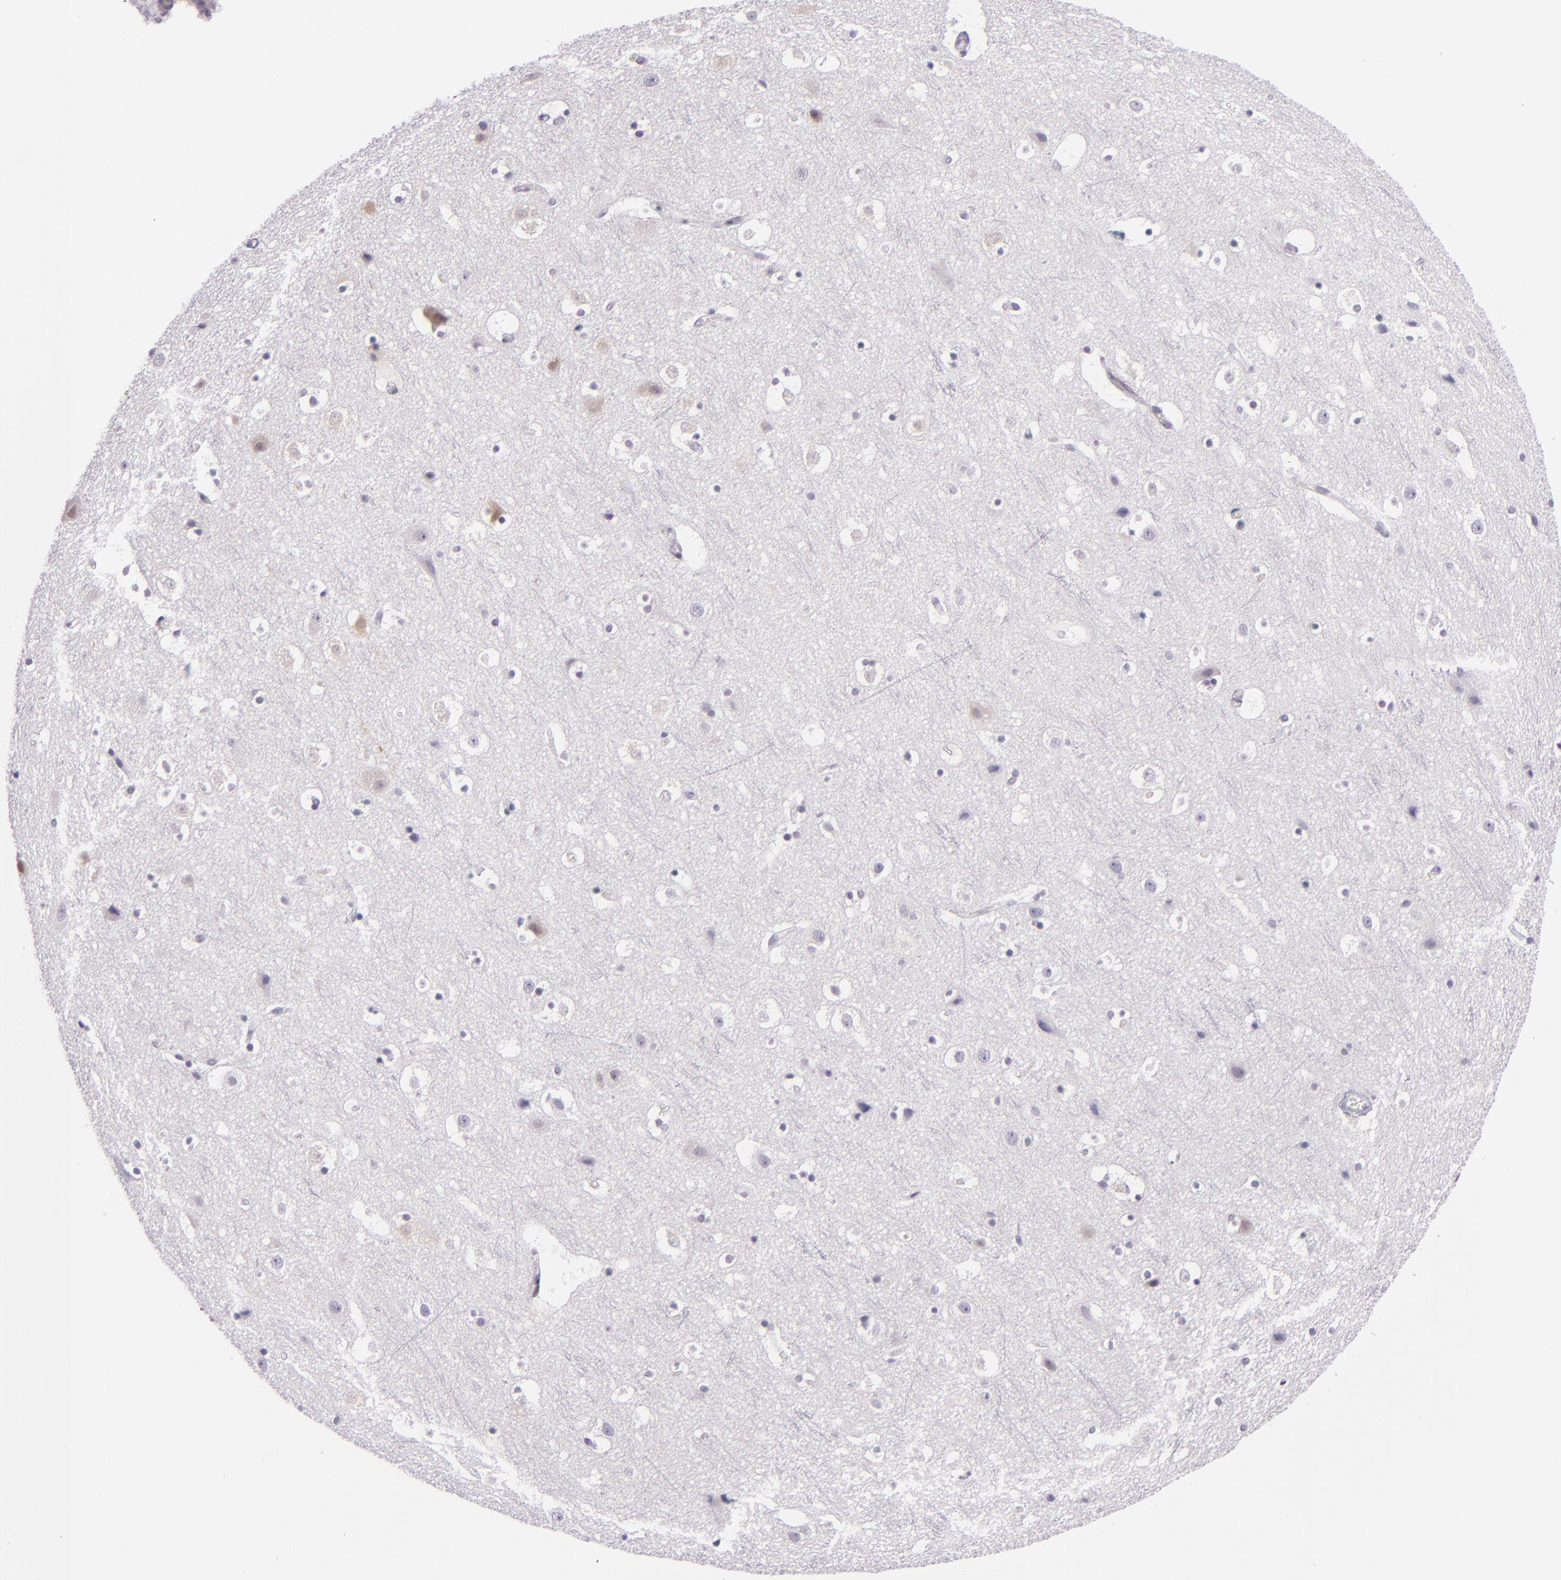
{"staining": {"intensity": "negative", "quantity": "none", "location": "none"}, "tissue": "cerebral cortex", "cell_type": "Endothelial cells", "image_type": "normal", "snomed": [{"axis": "morphology", "description": "Normal tissue, NOS"}, {"axis": "topography", "description": "Cerebral cortex"}], "caption": "This photomicrograph is of unremarkable cerebral cortex stained with immunohistochemistry (IHC) to label a protein in brown with the nuclei are counter-stained blue. There is no staining in endothelial cells. (DAB IHC visualized using brightfield microscopy, high magnification).", "gene": "HSP90AA1", "patient": {"sex": "male", "age": 45}}